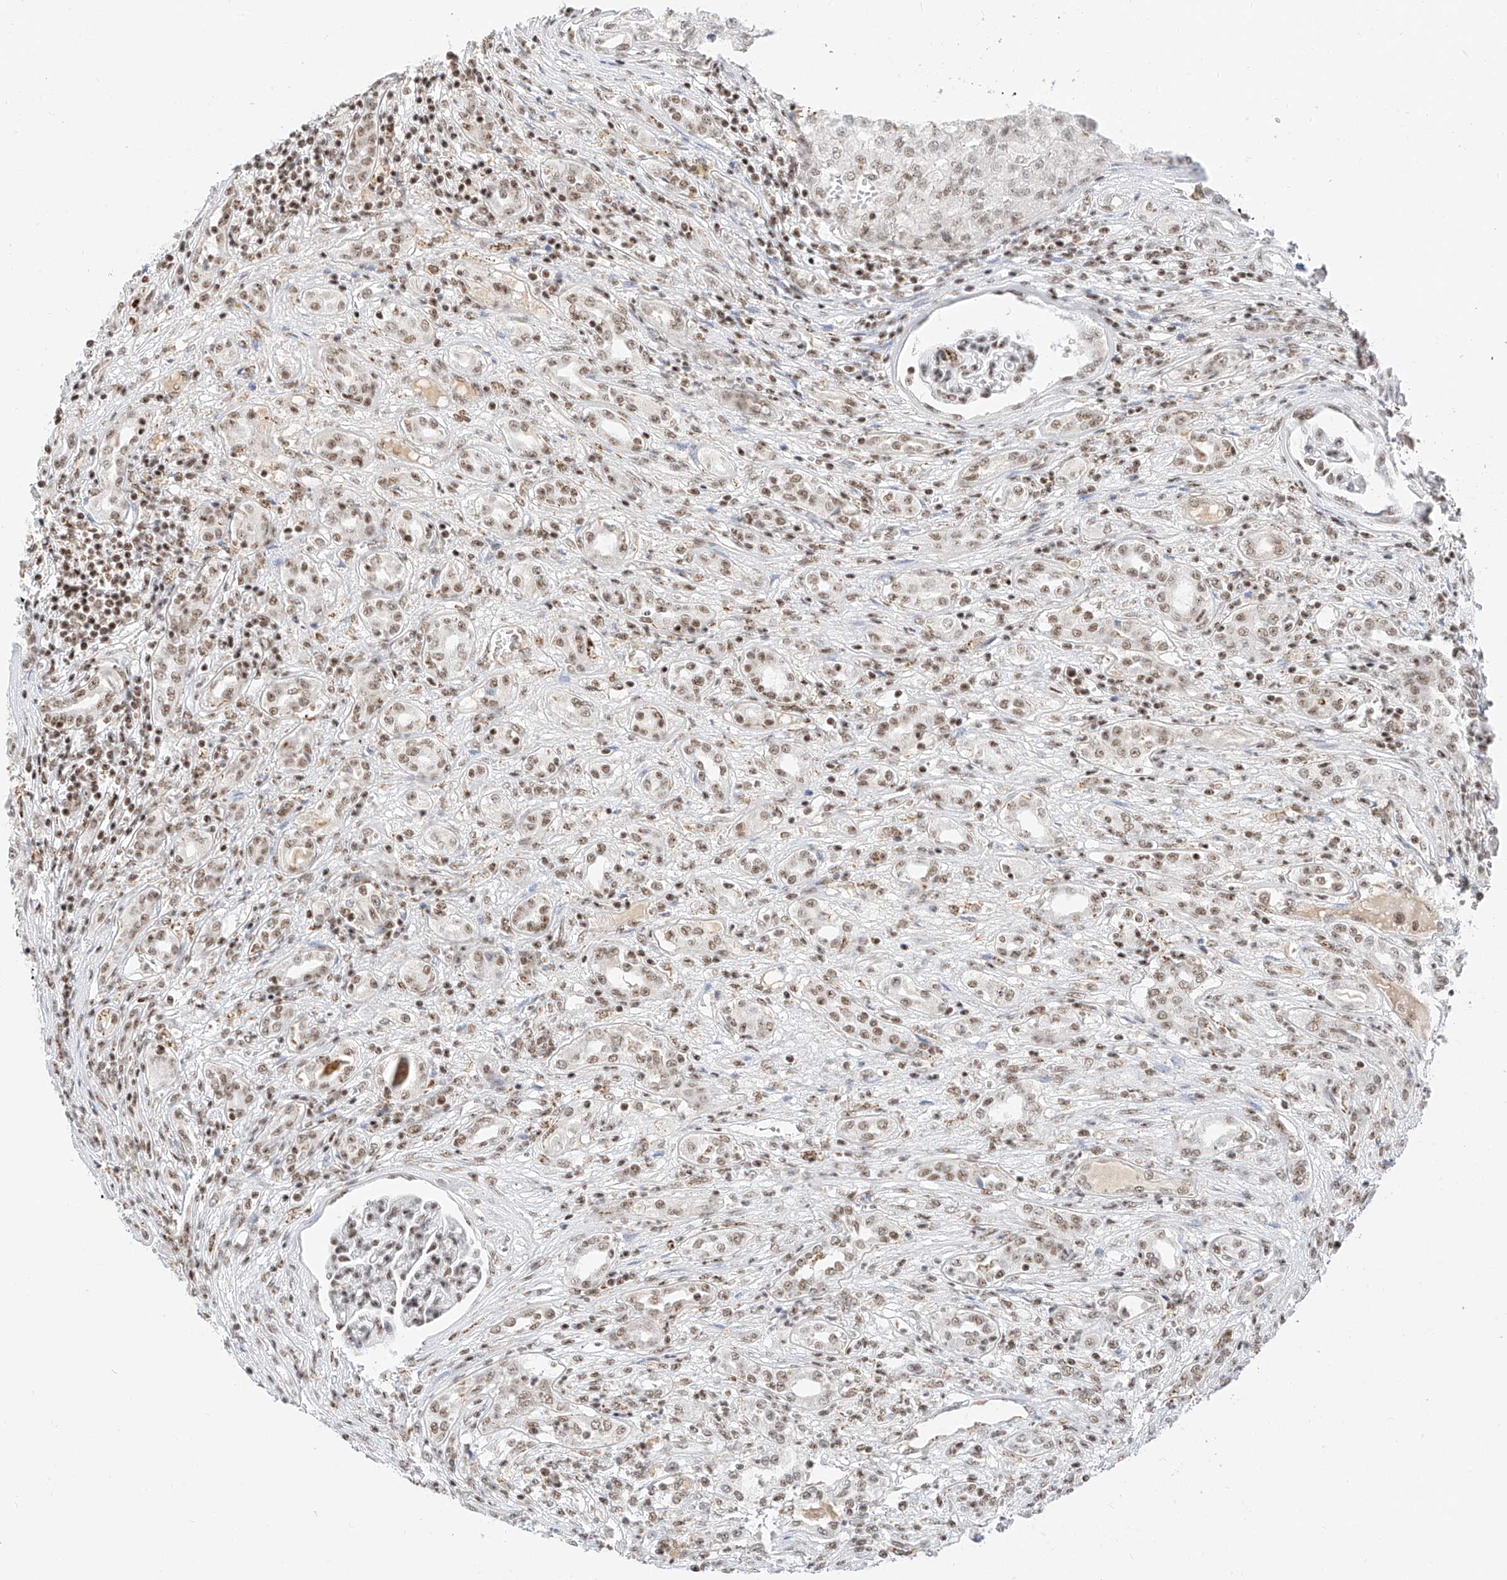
{"staining": {"intensity": "weak", "quantity": "25%-75%", "location": "nuclear"}, "tissue": "renal cancer", "cell_type": "Tumor cells", "image_type": "cancer", "snomed": [{"axis": "morphology", "description": "Adenocarcinoma, NOS"}, {"axis": "topography", "description": "Kidney"}], "caption": "A histopathology image of renal adenocarcinoma stained for a protein demonstrates weak nuclear brown staining in tumor cells. (Brightfield microscopy of DAB IHC at high magnification).", "gene": "NRF1", "patient": {"sex": "female", "age": 54}}